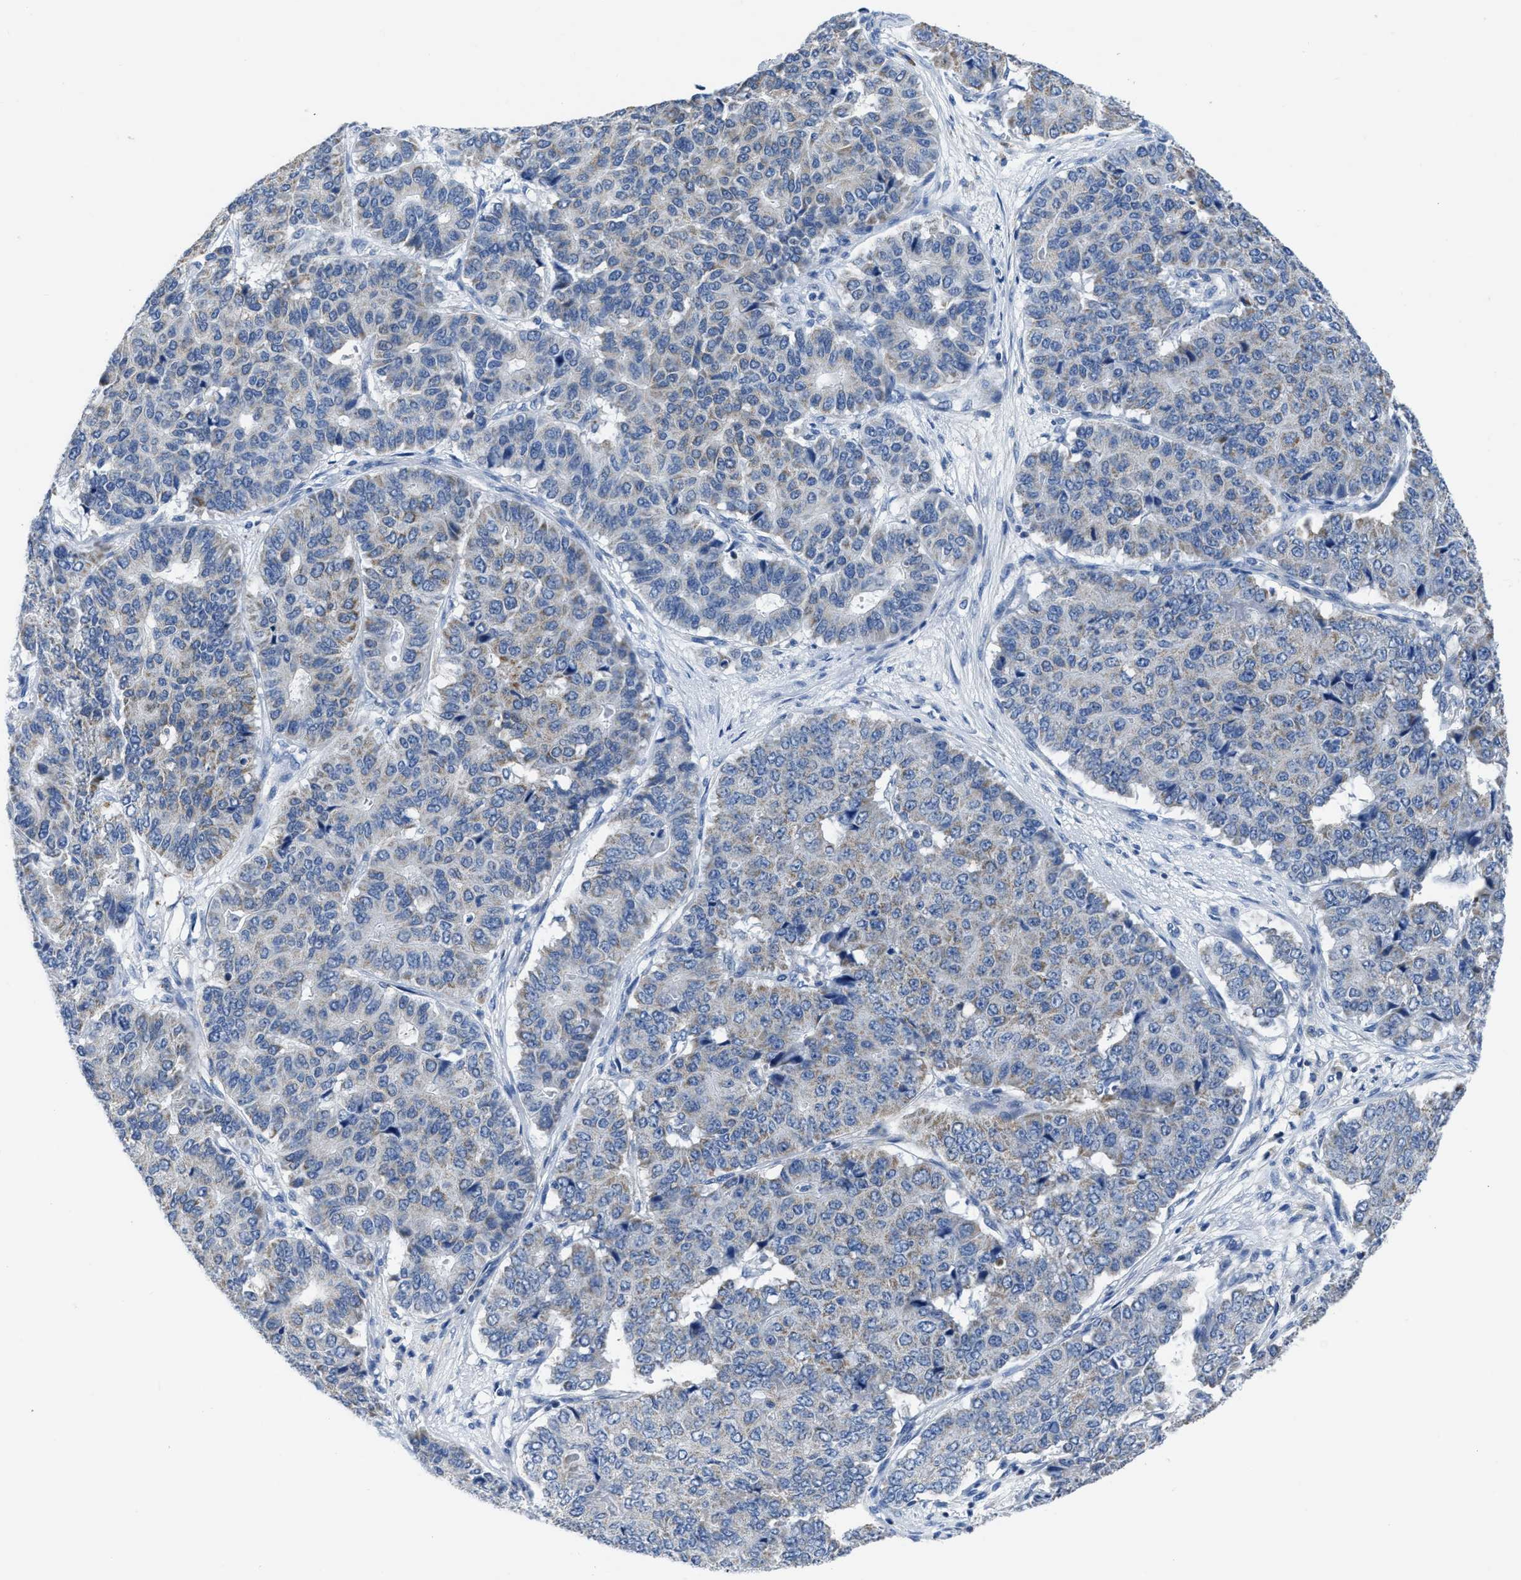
{"staining": {"intensity": "weak", "quantity": "25%-75%", "location": "cytoplasmic/membranous"}, "tissue": "pancreatic cancer", "cell_type": "Tumor cells", "image_type": "cancer", "snomed": [{"axis": "morphology", "description": "Adenocarcinoma, NOS"}, {"axis": "topography", "description": "Pancreas"}], "caption": "Pancreatic cancer tissue demonstrates weak cytoplasmic/membranous staining in about 25%-75% of tumor cells, visualized by immunohistochemistry.", "gene": "ETFA", "patient": {"sex": "male", "age": 50}}